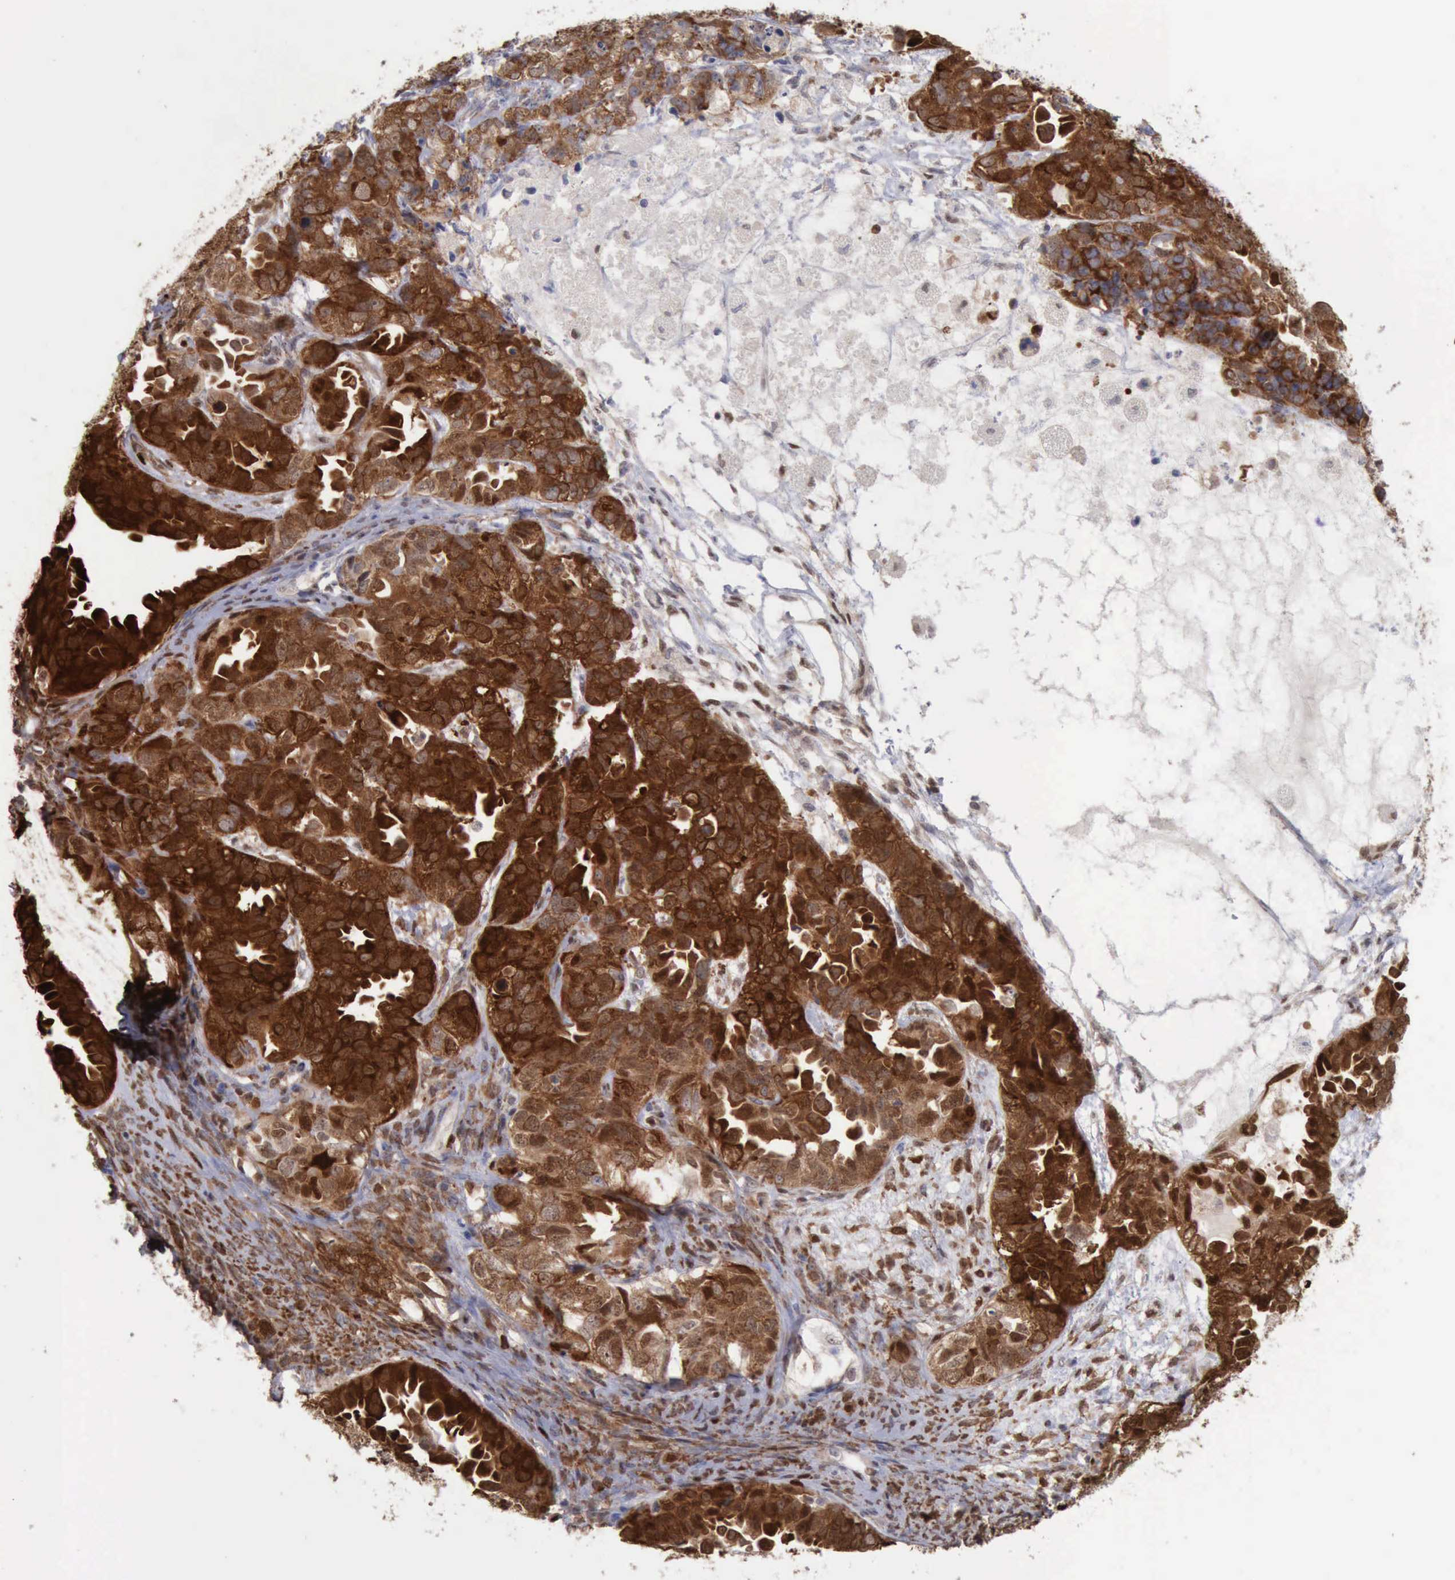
{"staining": {"intensity": "strong", "quantity": ">75%", "location": "cytoplasmic/membranous,nuclear"}, "tissue": "ovarian cancer", "cell_type": "Tumor cells", "image_type": "cancer", "snomed": [{"axis": "morphology", "description": "Cystadenocarcinoma, serous, NOS"}, {"axis": "topography", "description": "Ovary"}], "caption": "DAB (3,3'-diaminobenzidine) immunohistochemical staining of serous cystadenocarcinoma (ovarian) shows strong cytoplasmic/membranous and nuclear protein positivity in about >75% of tumor cells.", "gene": "PDCD4", "patient": {"sex": "female", "age": 82}}